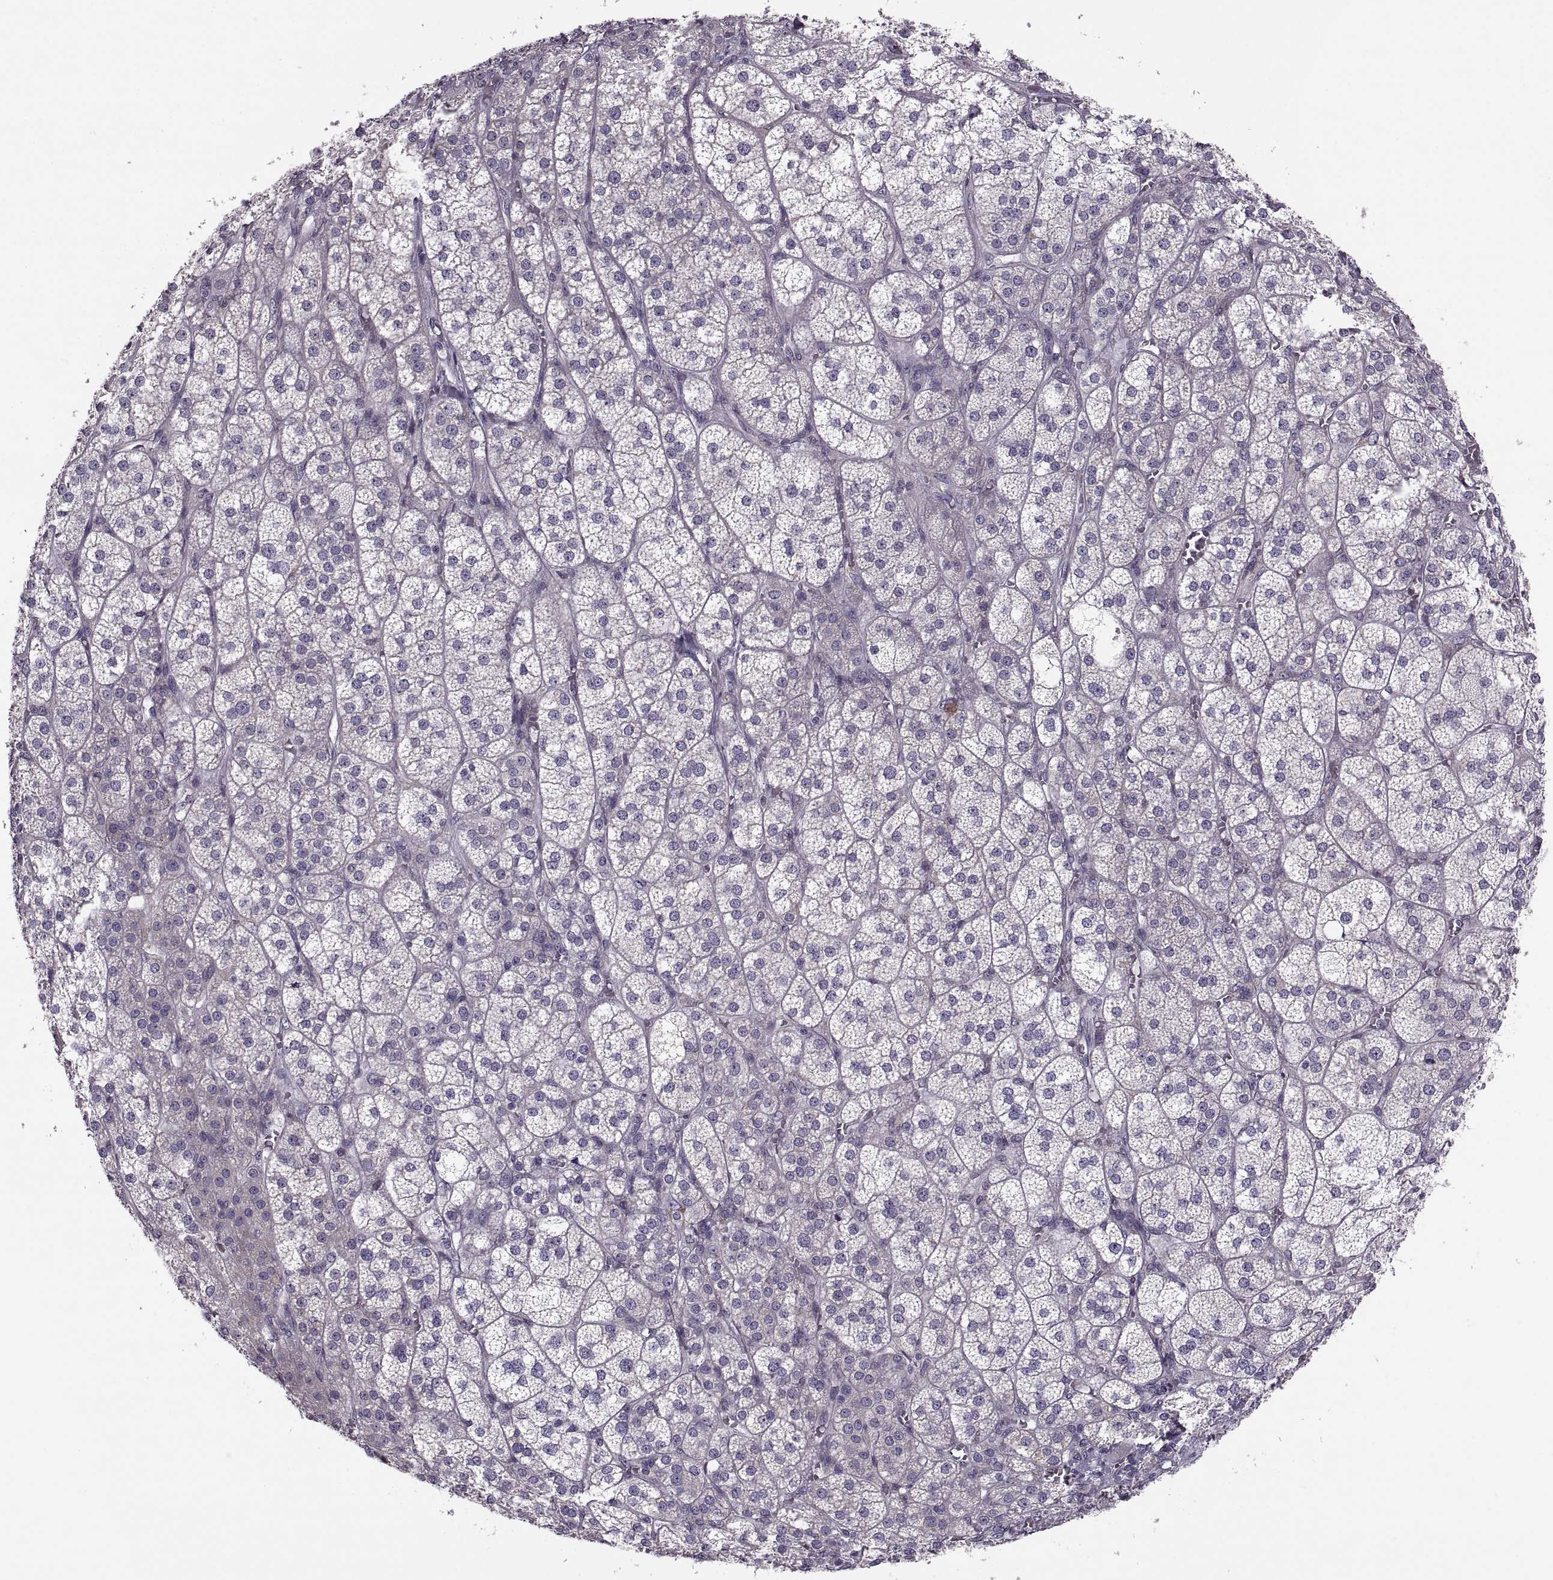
{"staining": {"intensity": "negative", "quantity": "none", "location": "none"}, "tissue": "adrenal gland", "cell_type": "Glandular cells", "image_type": "normal", "snomed": [{"axis": "morphology", "description": "Normal tissue, NOS"}, {"axis": "topography", "description": "Adrenal gland"}], "caption": "High power microscopy photomicrograph of an immunohistochemistry image of unremarkable adrenal gland, revealing no significant positivity in glandular cells. (Brightfield microscopy of DAB immunohistochemistry (IHC) at high magnification).", "gene": "LETM2", "patient": {"sex": "female", "age": 60}}